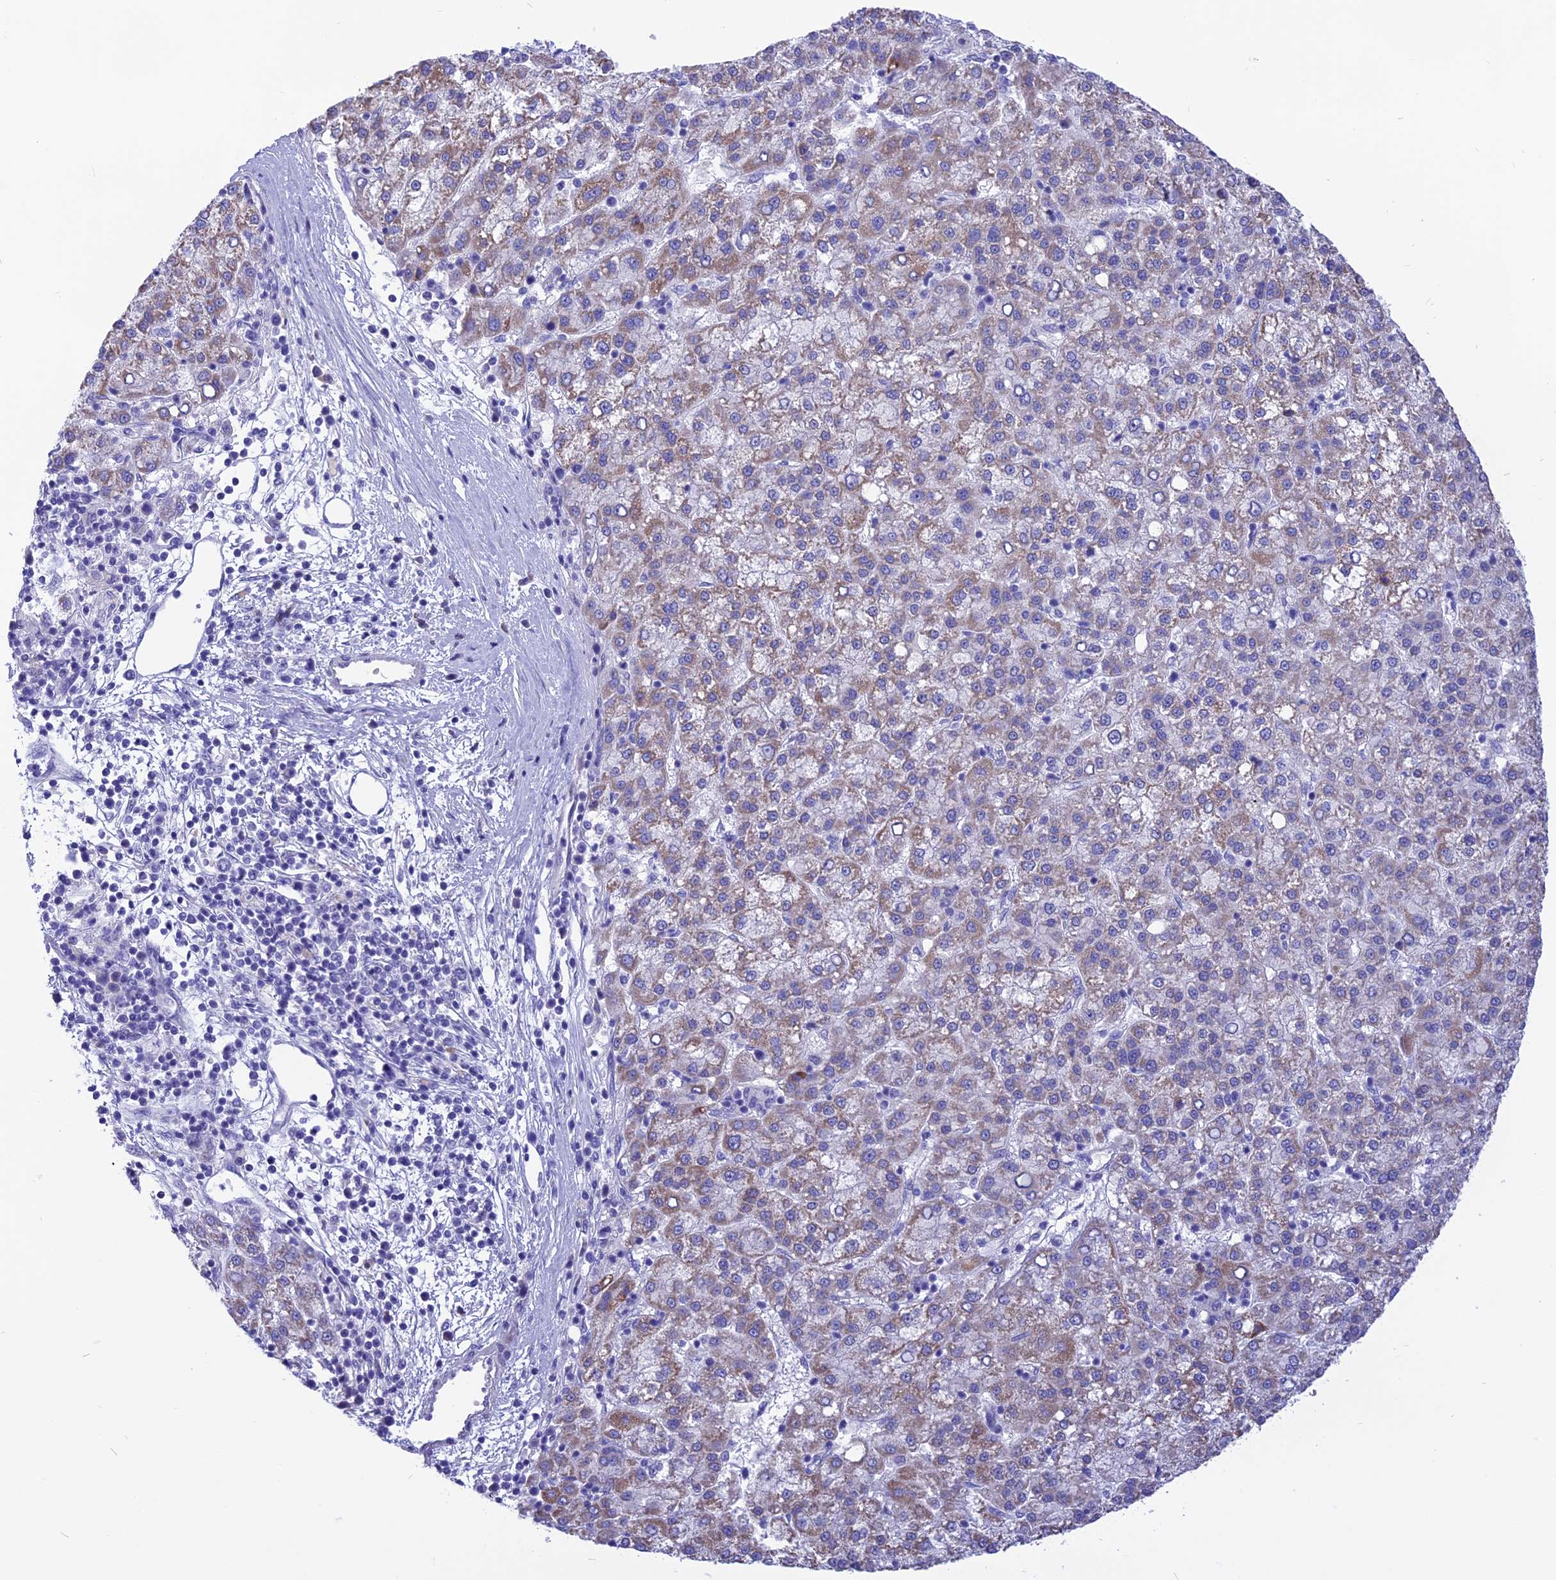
{"staining": {"intensity": "weak", "quantity": ">75%", "location": "cytoplasmic/membranous"}, "tissue": "liver cancer", "cell_type": "Tumor cells", "image_type": "cancer", "snomed": [{"axis": "morphology", "description": "Carcinoma, Hepatocellular, NOS"}, {"axis": "topography", "description": "Liver"}], "caption": "Protein expression analysis of human liver cancer reveals weak cytoplasmic/membranous expression in approximately >75% of tumor cells. (brown staining indicates protein expression, while blue staining denotes nuclei).", "gene": "TMEM138", "patient": {"sex": "female", "age": 58}}